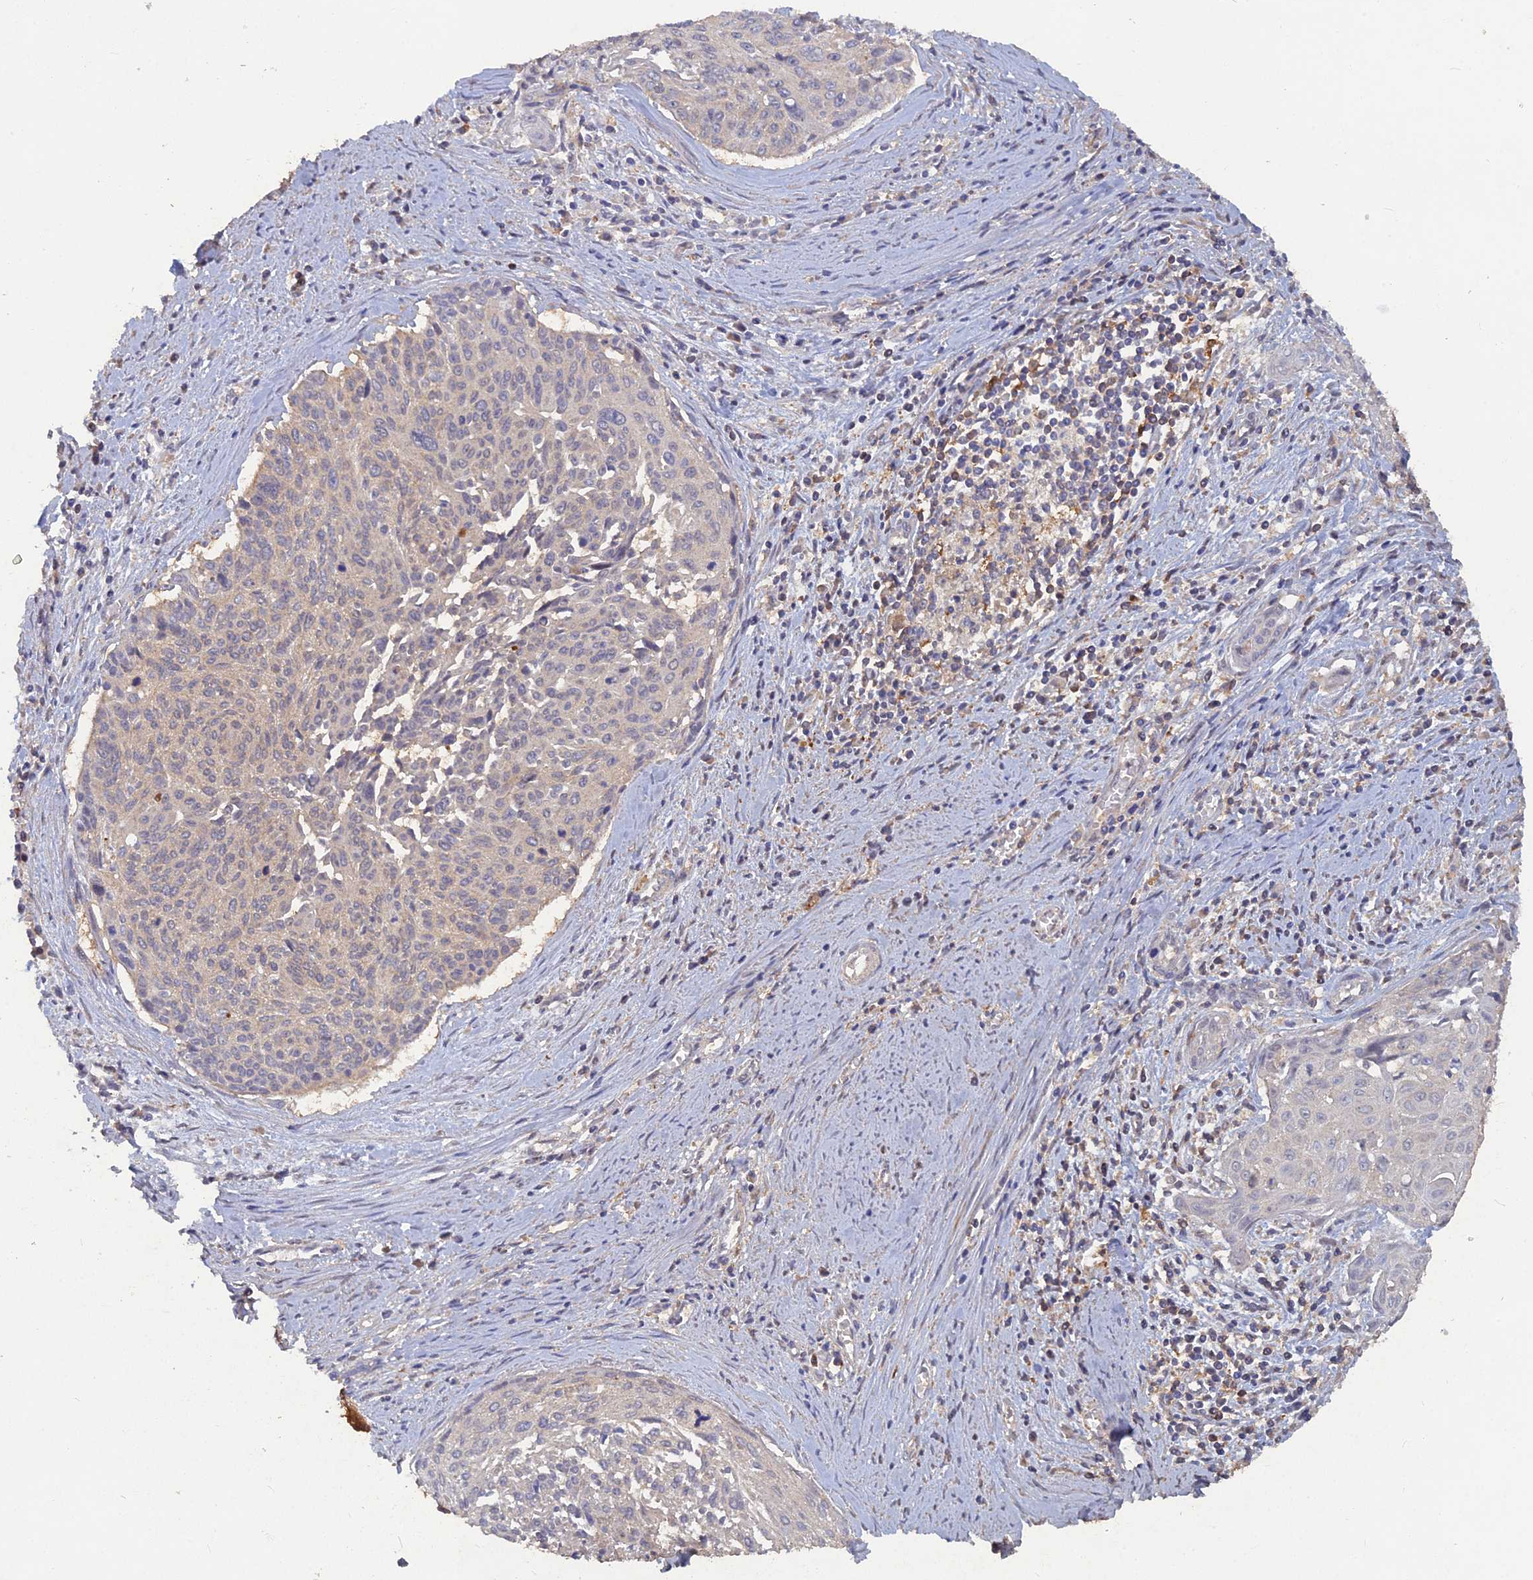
{"staining": {"intensity": "weak", "quantity": "<25%", "location": "cytoplasmic/membranous"}, "tissue": "cervical cancer", "cell_type": "Tumor cells", "image_type": "cancer", "snomed": [{"axis": "morphology", "description": "Squamous cell carcinoma, NOS"}, {"axis": "topography", "description": "Cervix"}], "caption": "Tumor cells show no significant staining in squamous cell carcinoma (cervical).", "gene": "BLVRA", "patient": {"sex": "female", "age": 55}}